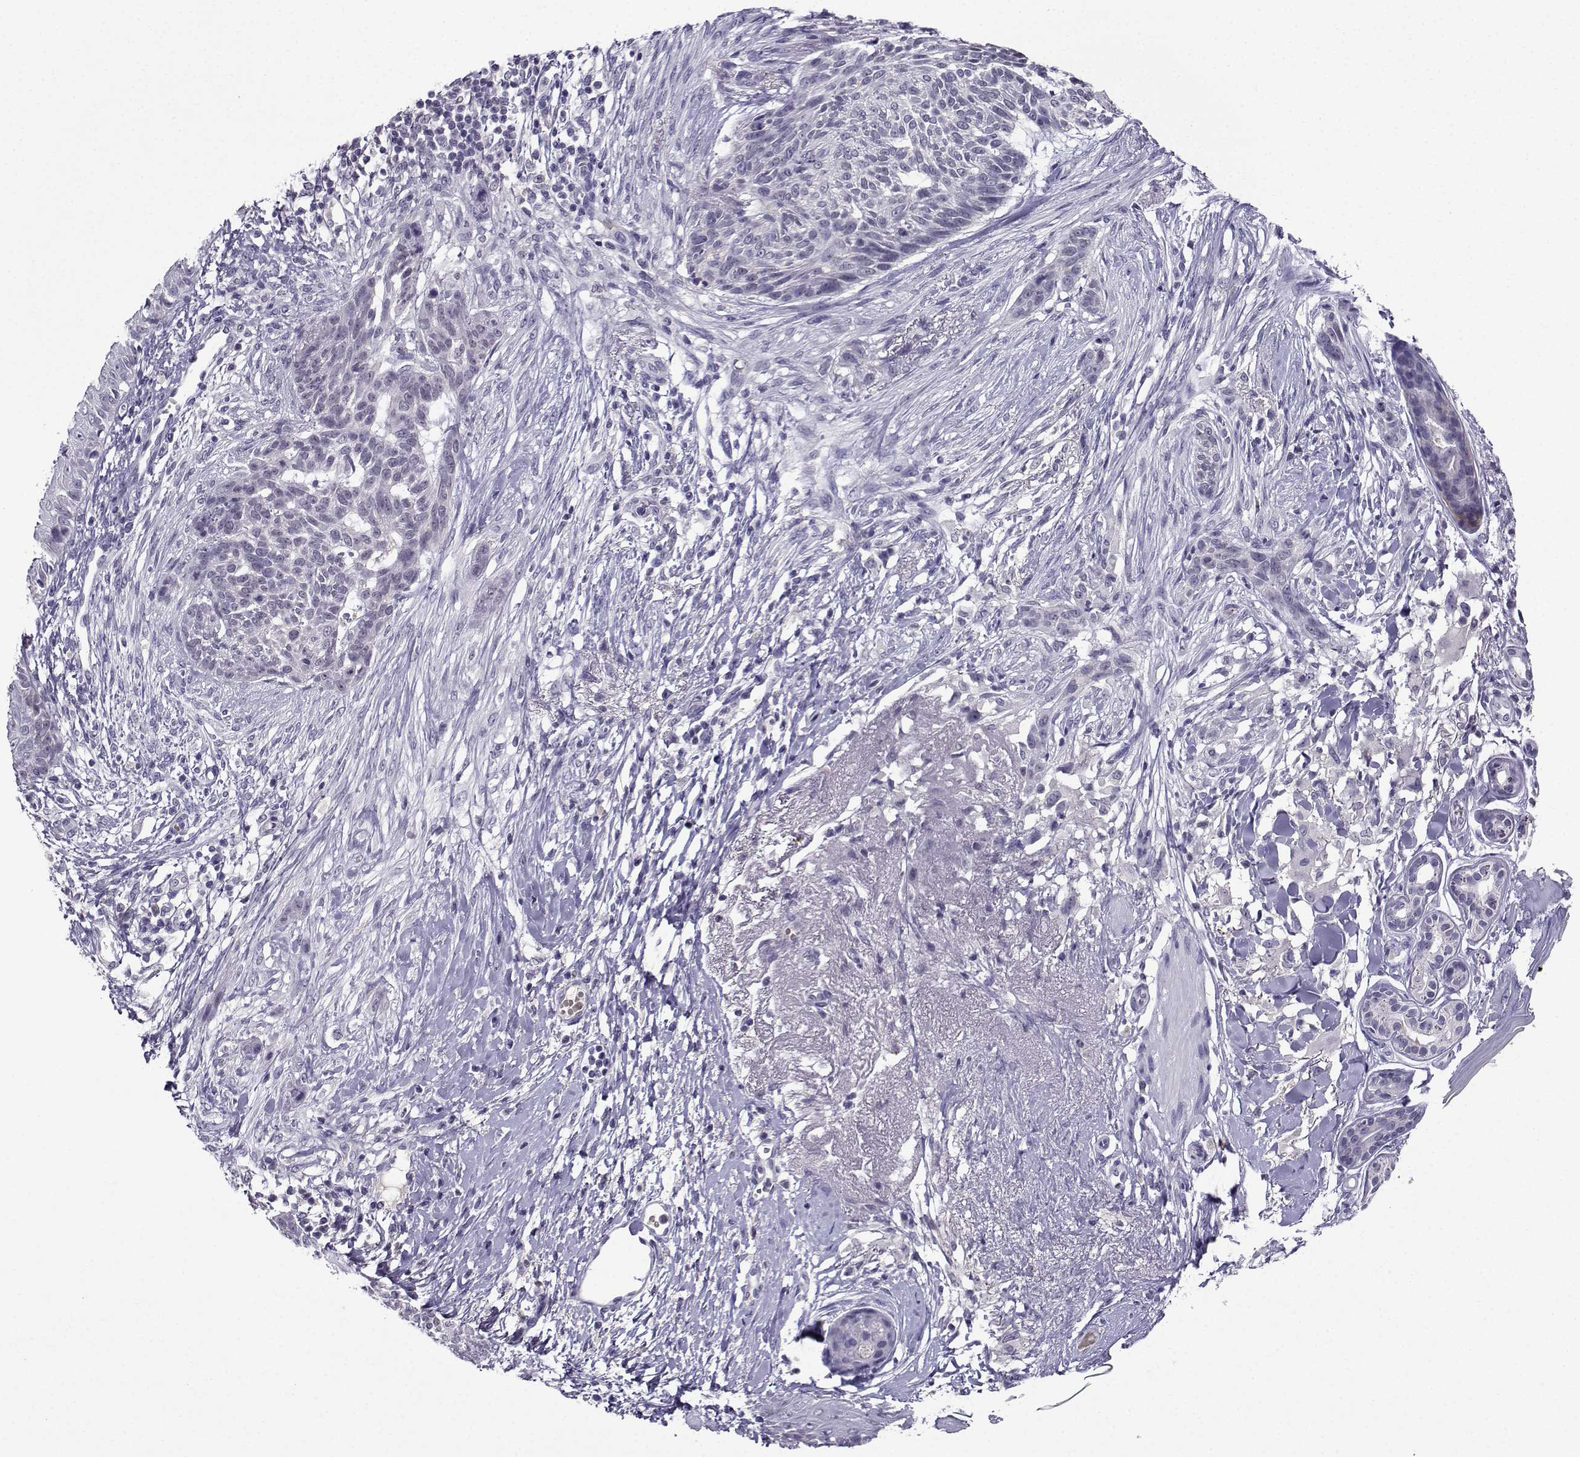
{"staining": {"intensity": "negative", "quantity": "none", "location": "none"}, "tissue": "skin cancer", "cell_type": "Tumor cells", "image_type": "cancer", "snomed": [{"axis": "morphology", "description": "Normal tissue, NOS"}, {"axis": "morphology", "description": "Basal cell carcinoma"}, {"axis": "topography", "description": "Skin"}], "caption": "High magnification brightfield microscopy of skin cancer (basal cell carcinoma) stained with DAB (3,3'-diaminobenzidine) (brown) and counterstained with hematoxylin (blue): tumor cells show no significant positivity.", "gene": "LRFN2", "patient": {"sex": "male", "age": 84}}